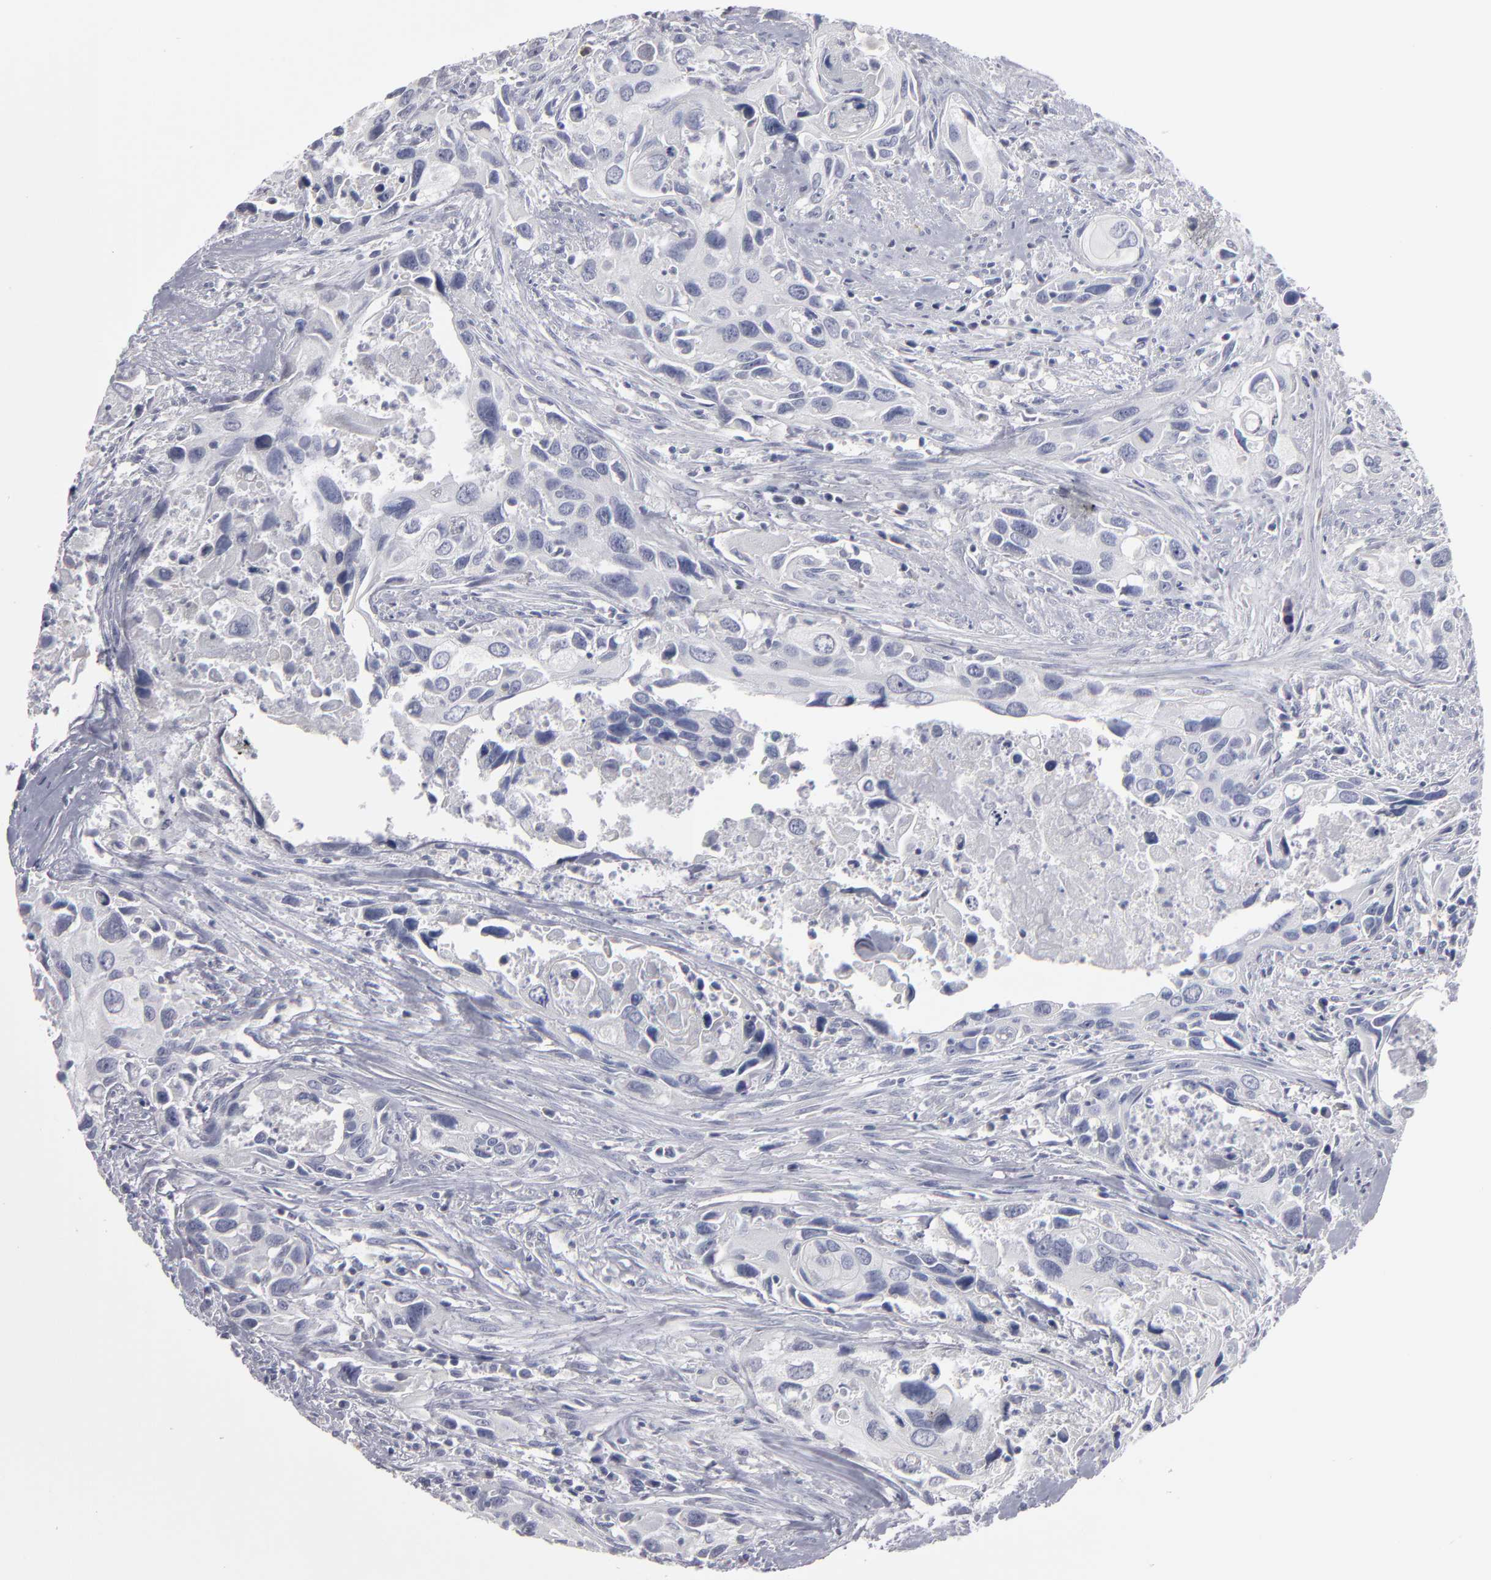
{"staining": {"intensity": "negative", "quantity": "none", "location": "none"}, "tissue": "urothelial cancer", "cell_type": "Tumor cells", "image_type": "cancer", "snomed": [{"axis": "morphology", "description": "Urothelial carcinoma, High grade"}, {"axis": "topography", "description": "Urinary bladder"}], "caption": "Image shows no significant protein positivity in tumor cells of high-grade urothelial carcinoma.", "gene": "CCDC80", "patient": {"sex": "male", "age": 71}}